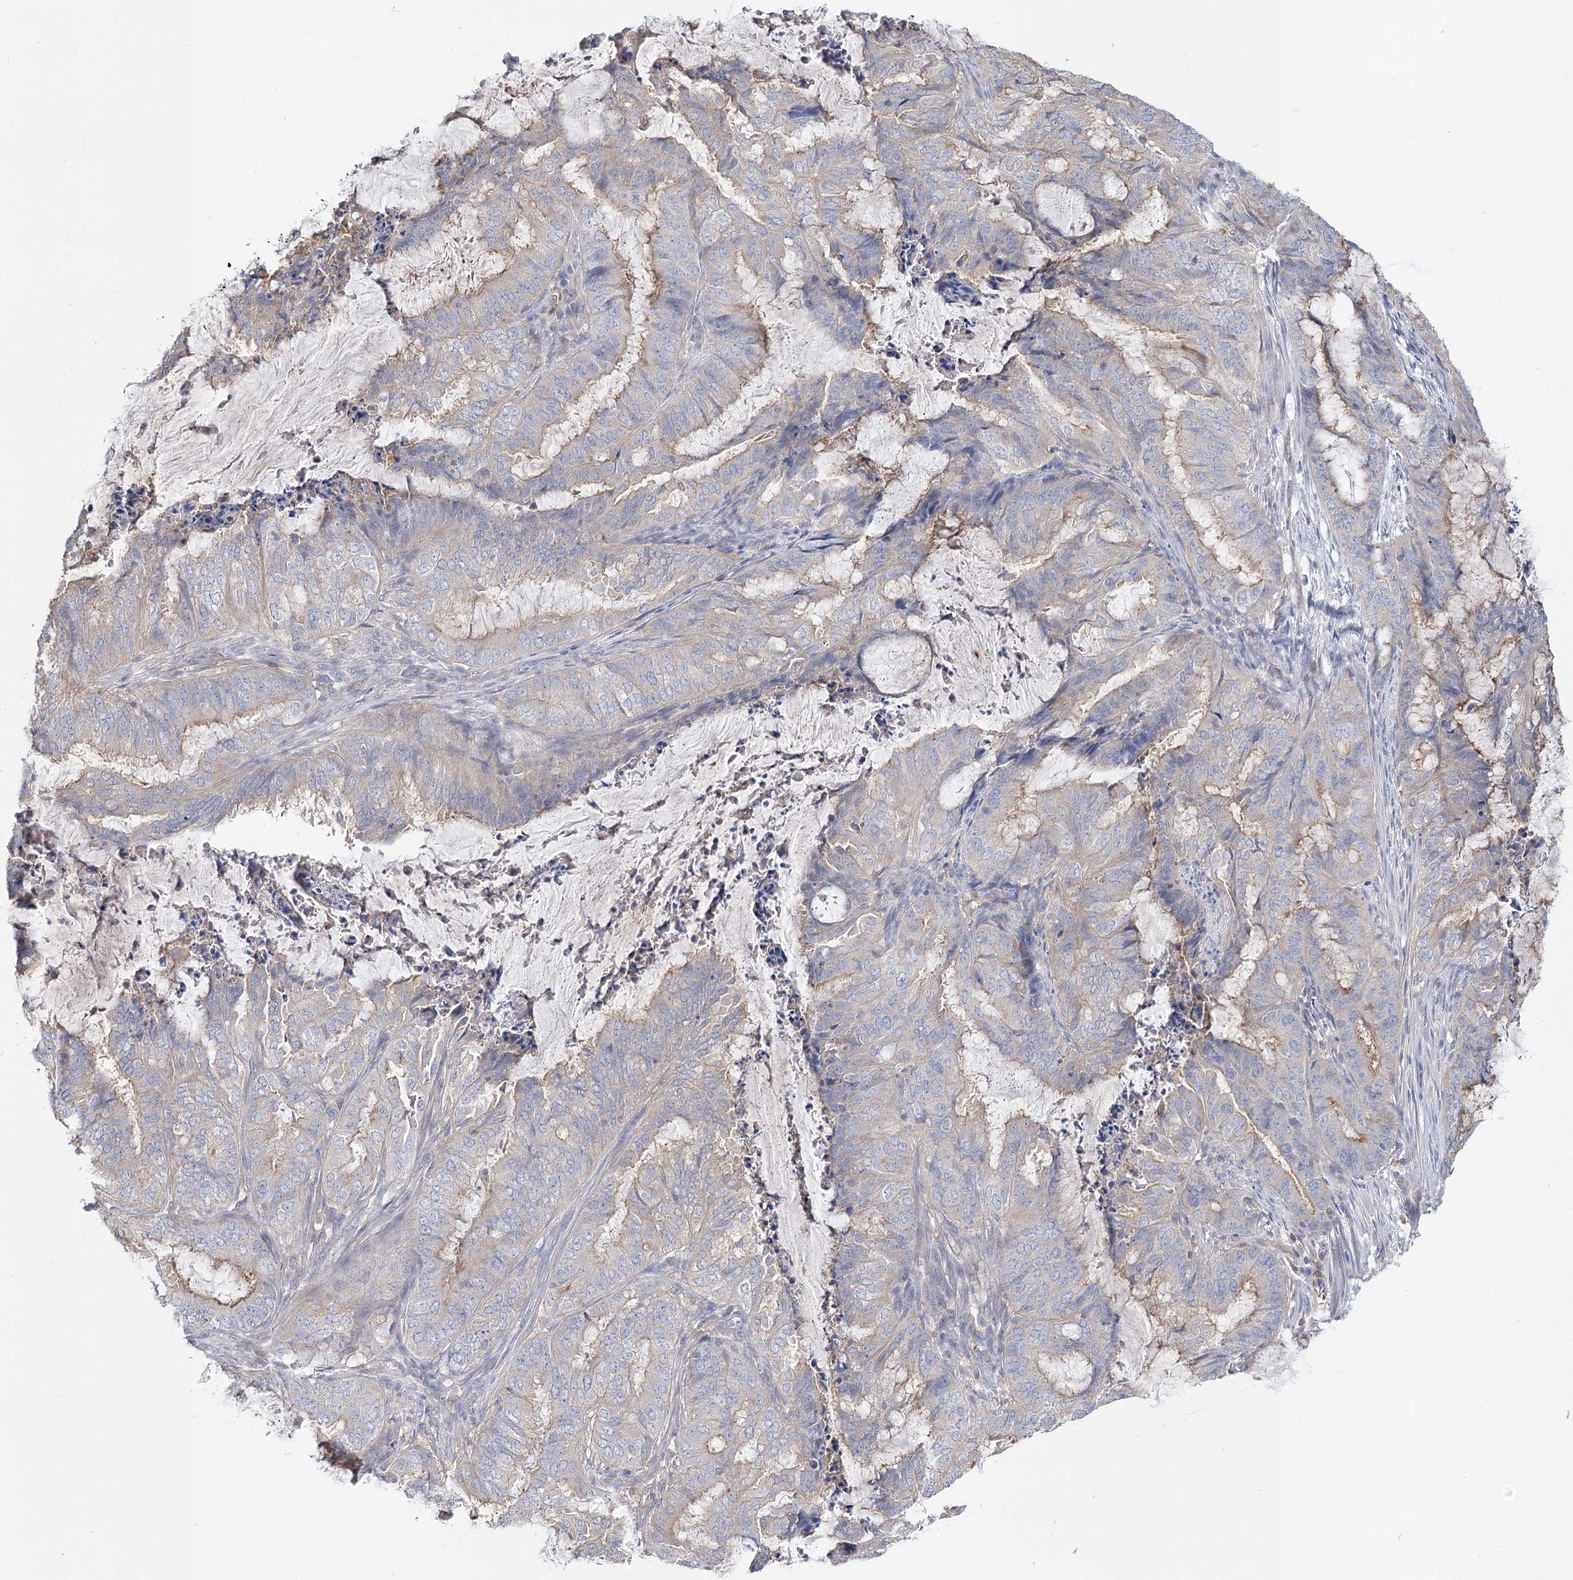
{"staining": {"intensity": "negative", "quantity": "none", "location": "none"}, "tissue": "endometrial cancer", "cell_type": "Tumor cells", "image_type": "cancer", "snomed": [{"axis": "morphology", "description": "Adenocarcinoma, NOS"}, {"axis": "topography", "description": "Endometrium"}], "caption": "A high-resolution micrograph shows IHC staining of endometrial cancer (adenocarcinoma), which reveals no significant positivity in tumor cells.", "gene": "UGP2", "patient": {"sex": "female", "age": 51}}